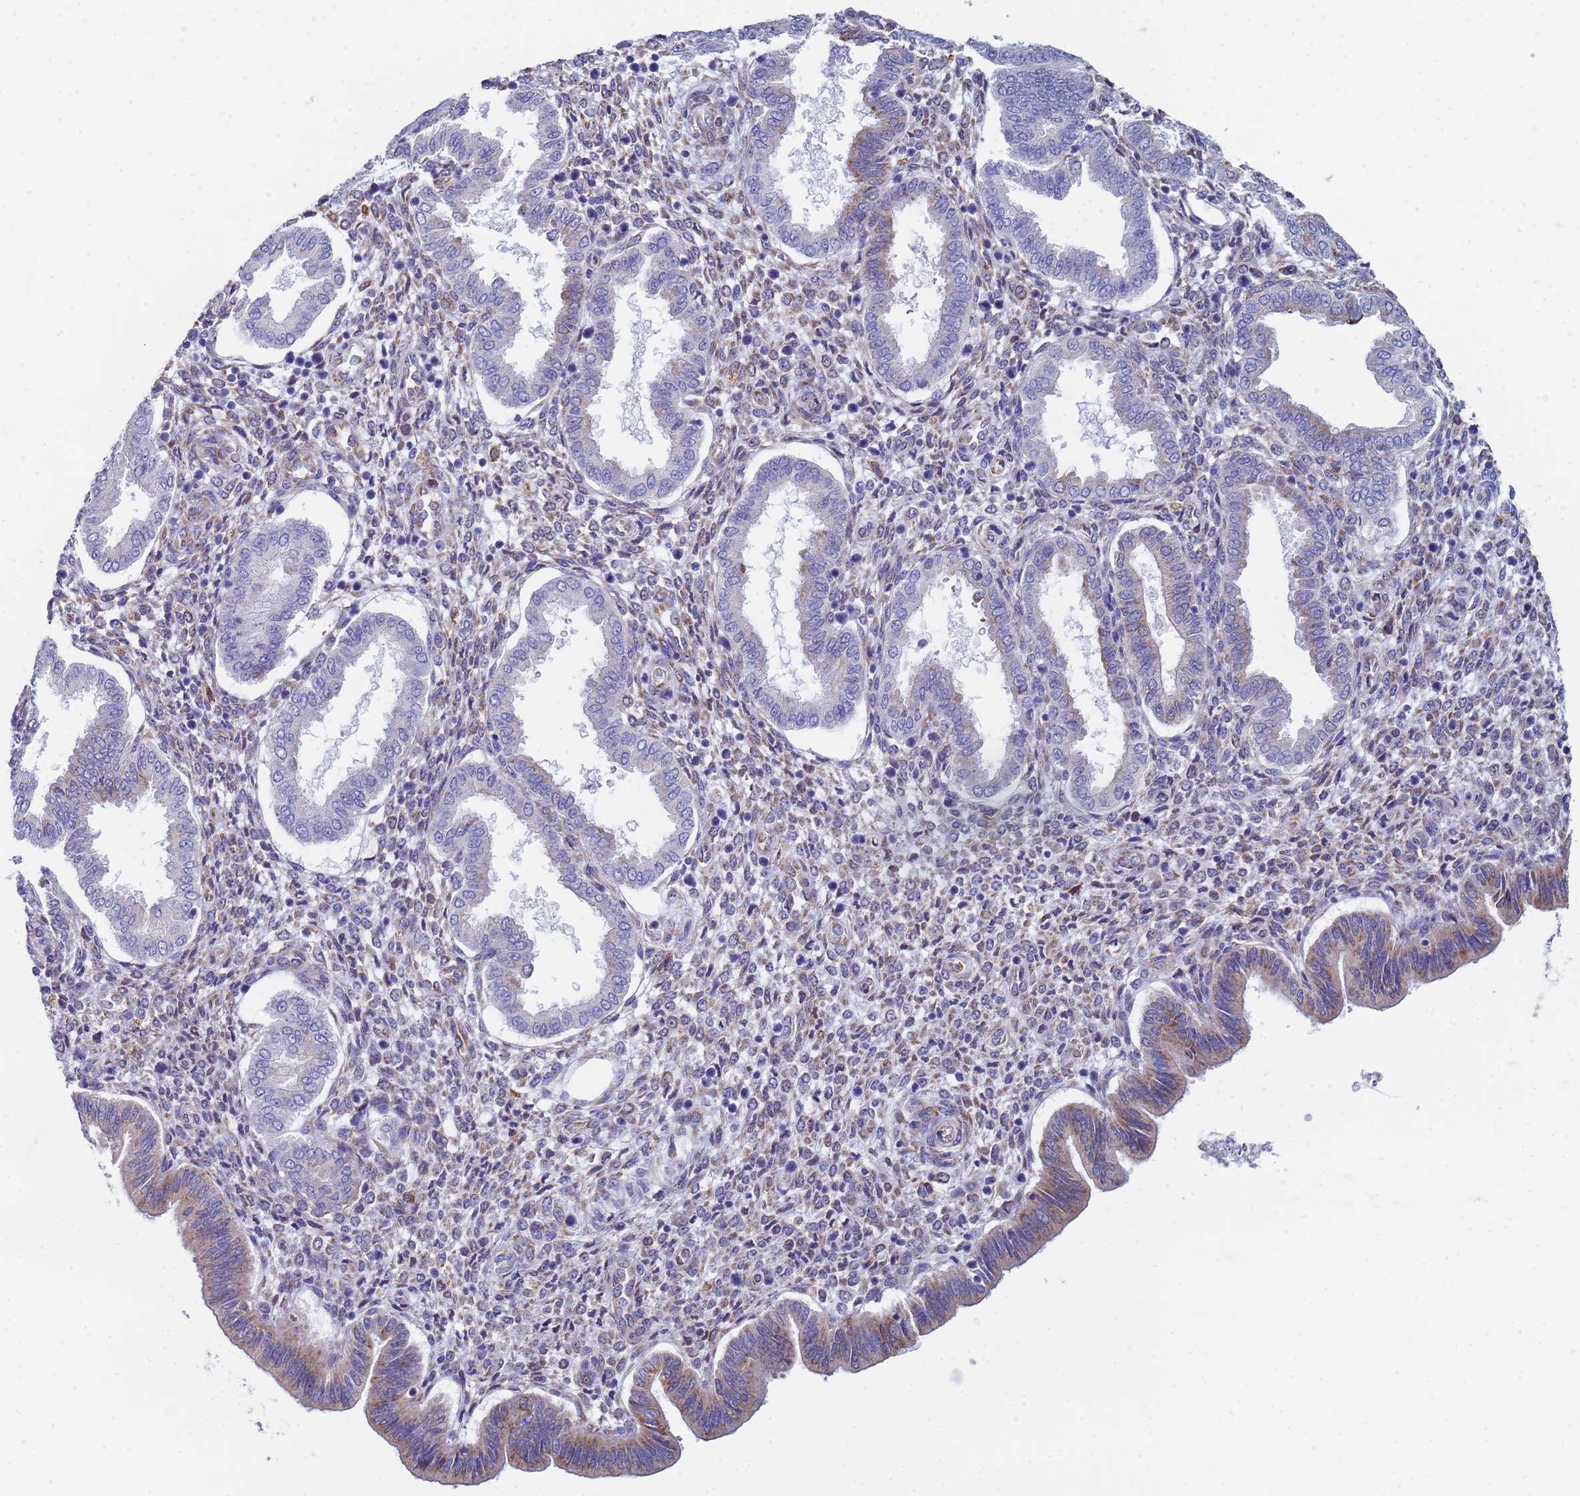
{"staining": {"intensity": "negative", "quantity": "none", "location": "none"}, "tissue": "endometrium", "cell_type": "Cells in endometrial stroma", "image_type": "normal", "snomed": [{"axis": "morphology", "description": "Normal tissue, NOS"}, {"axis": "topography", "description": "Endometrium"}], "caption": "IHC histopathology image of benign endometrium: human endometrium stained with DAB reveals no significant protein expression in cells in endometrial stroma.", "gene": "GDAP2", "patient": {"sex": "female", "age": 24}}